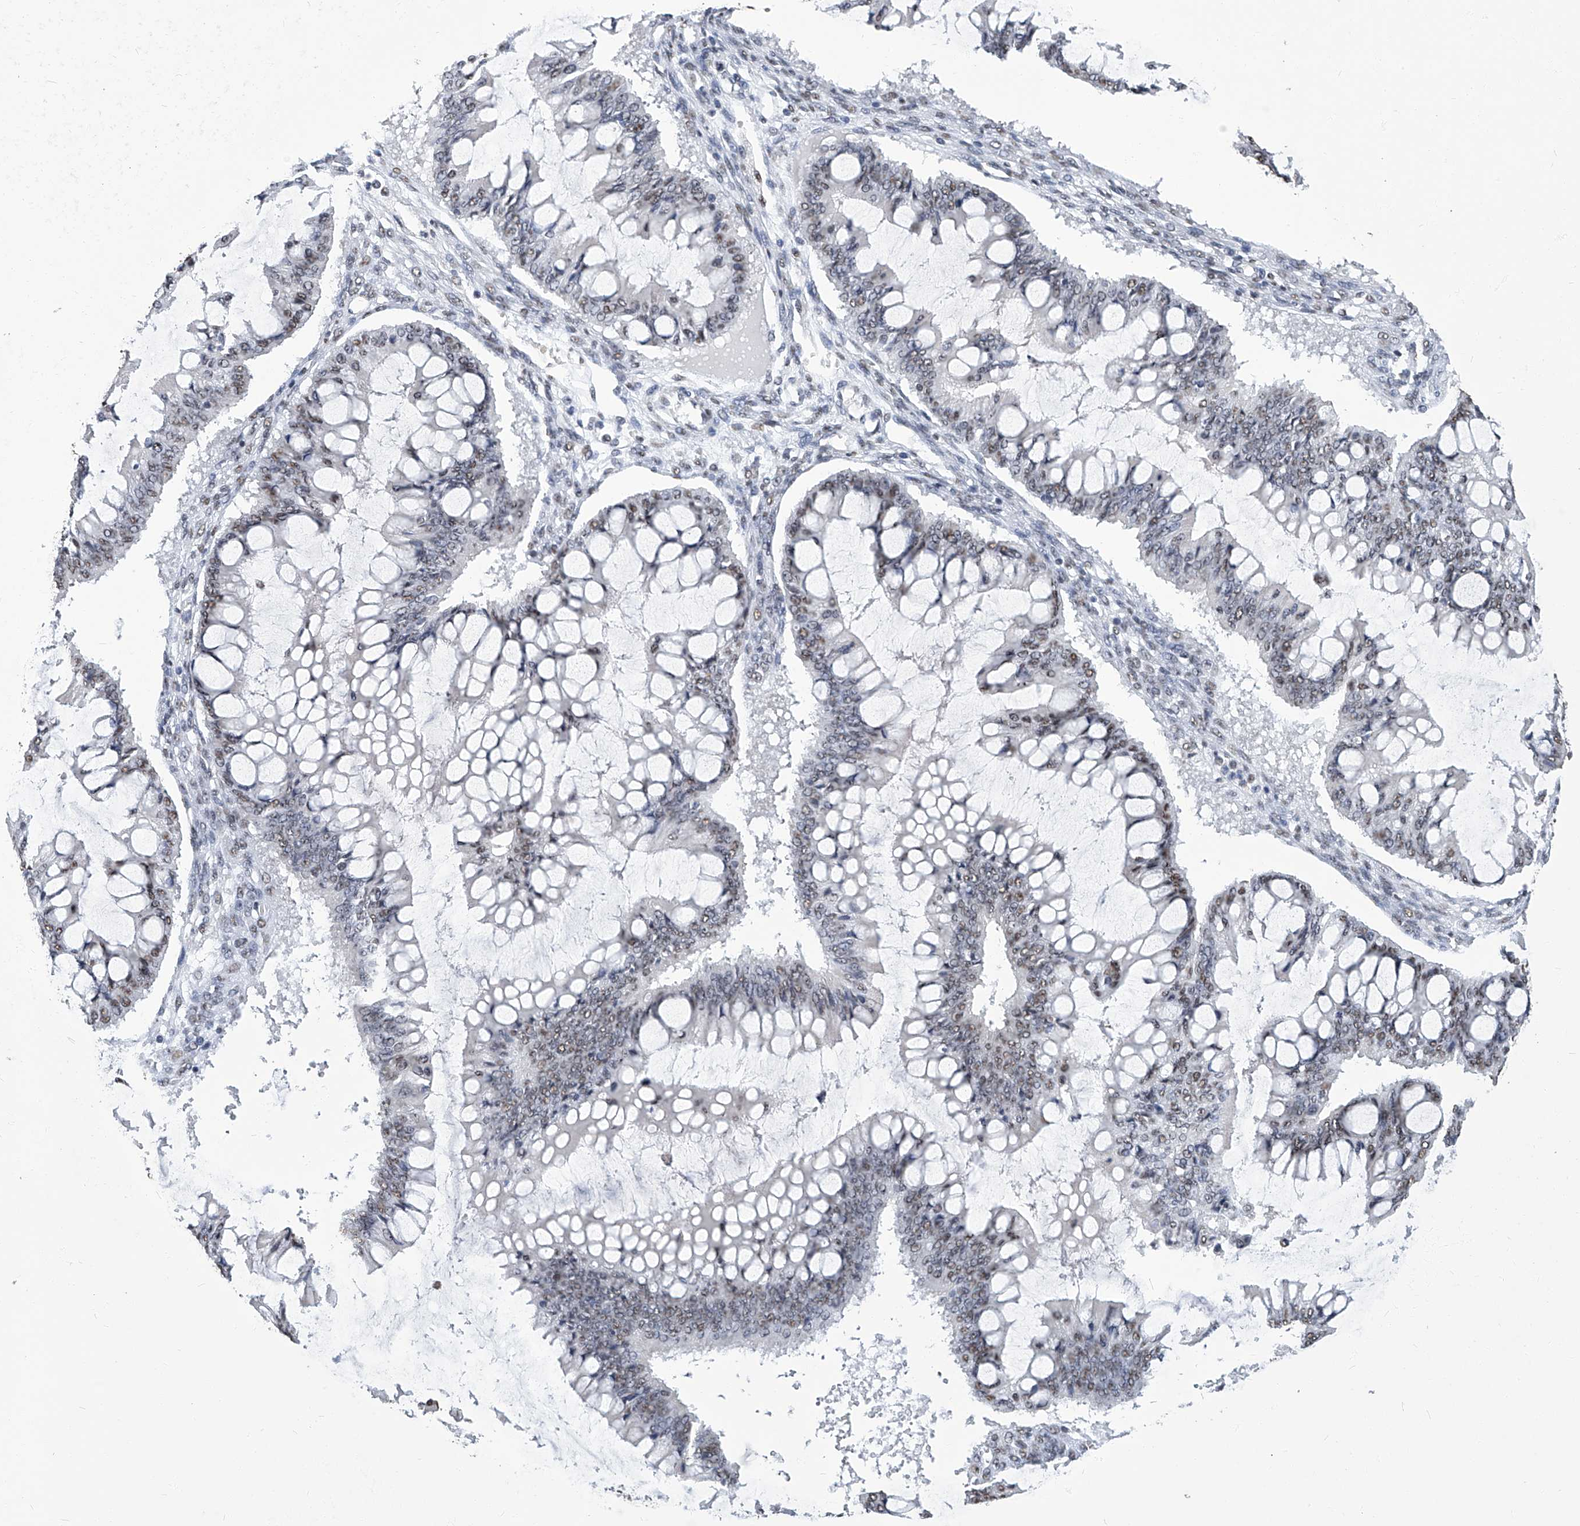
{"staining": {"intensity": "weak", "quantity": "<25%", "location": "nuclear"}, "tissue": "ovarian cancer", "cell_type": "Tumor cells", "image_type": "cancer", "snomed": [{"axis": "morphology", "description": "Cystadenocarcinoma, mucinous, NOS"}, {"axis": "topography", "description": "Ovary"}], "caption": "The immunohistochemistry image has no significant positivity in tumor cells of ovarian cancer tissue.", "gene": "HBP1", "patient": {"sex": "female", "age": 73}}